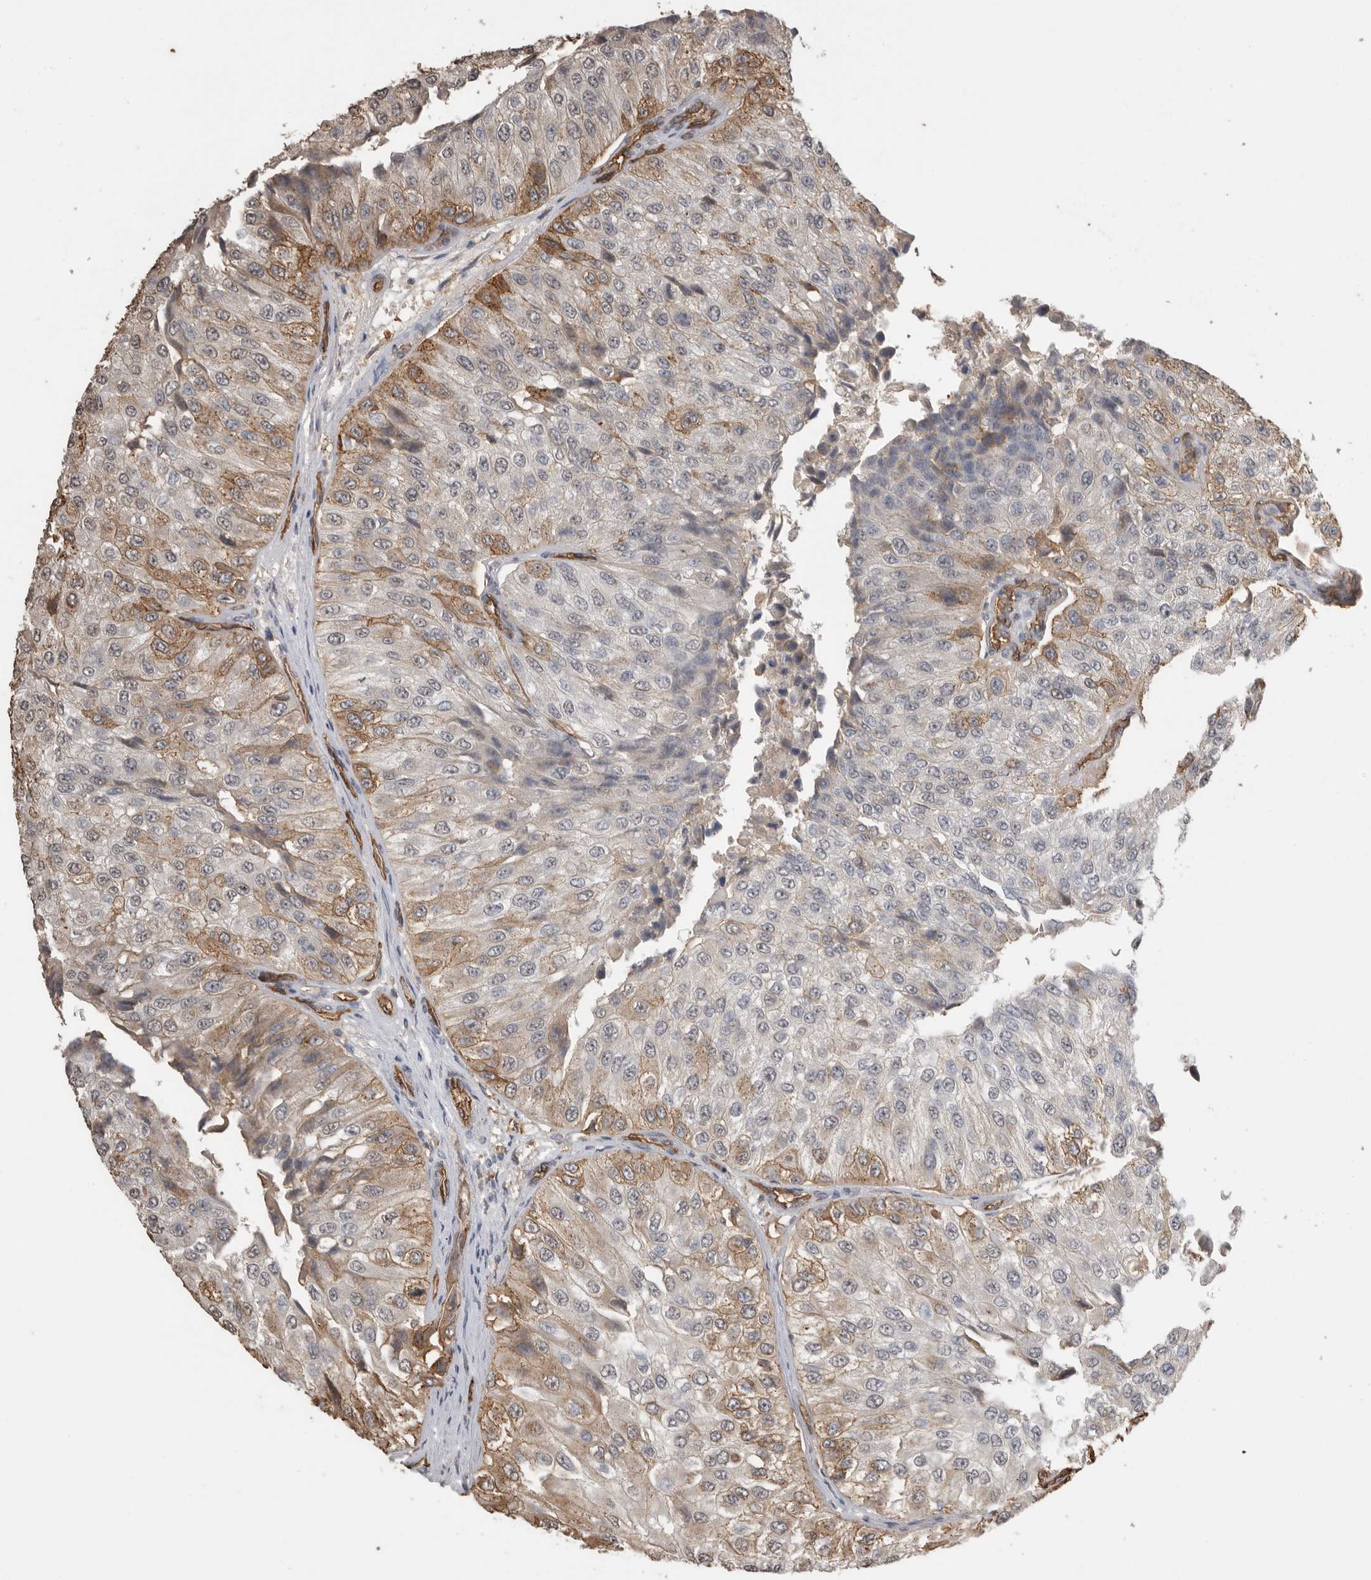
{"staining": {"intensity": "moderate", "quantity": "25%-75%", "location": "cytoplasmic/membranous"}, "tissue": "urothelial cancer", "cell_type": "Tumor cells", "image_type": "cancer", "snomed": [{"axis": "morphology", "description": "Urothelial carcinoma, High grade"}, {"axis": "topography", "description": "Kidney"}, {"axis": "topography", "description": "Urinary bladder"}], "caption": "This is a photomicrograph of IHC staining of urothelial carcinoma (high-grade), which shows moderate staining in the cytoplasmic/membranous of tumor cells.", "gene": "IL27", "patient": {"sex": "male", "age": 77}}